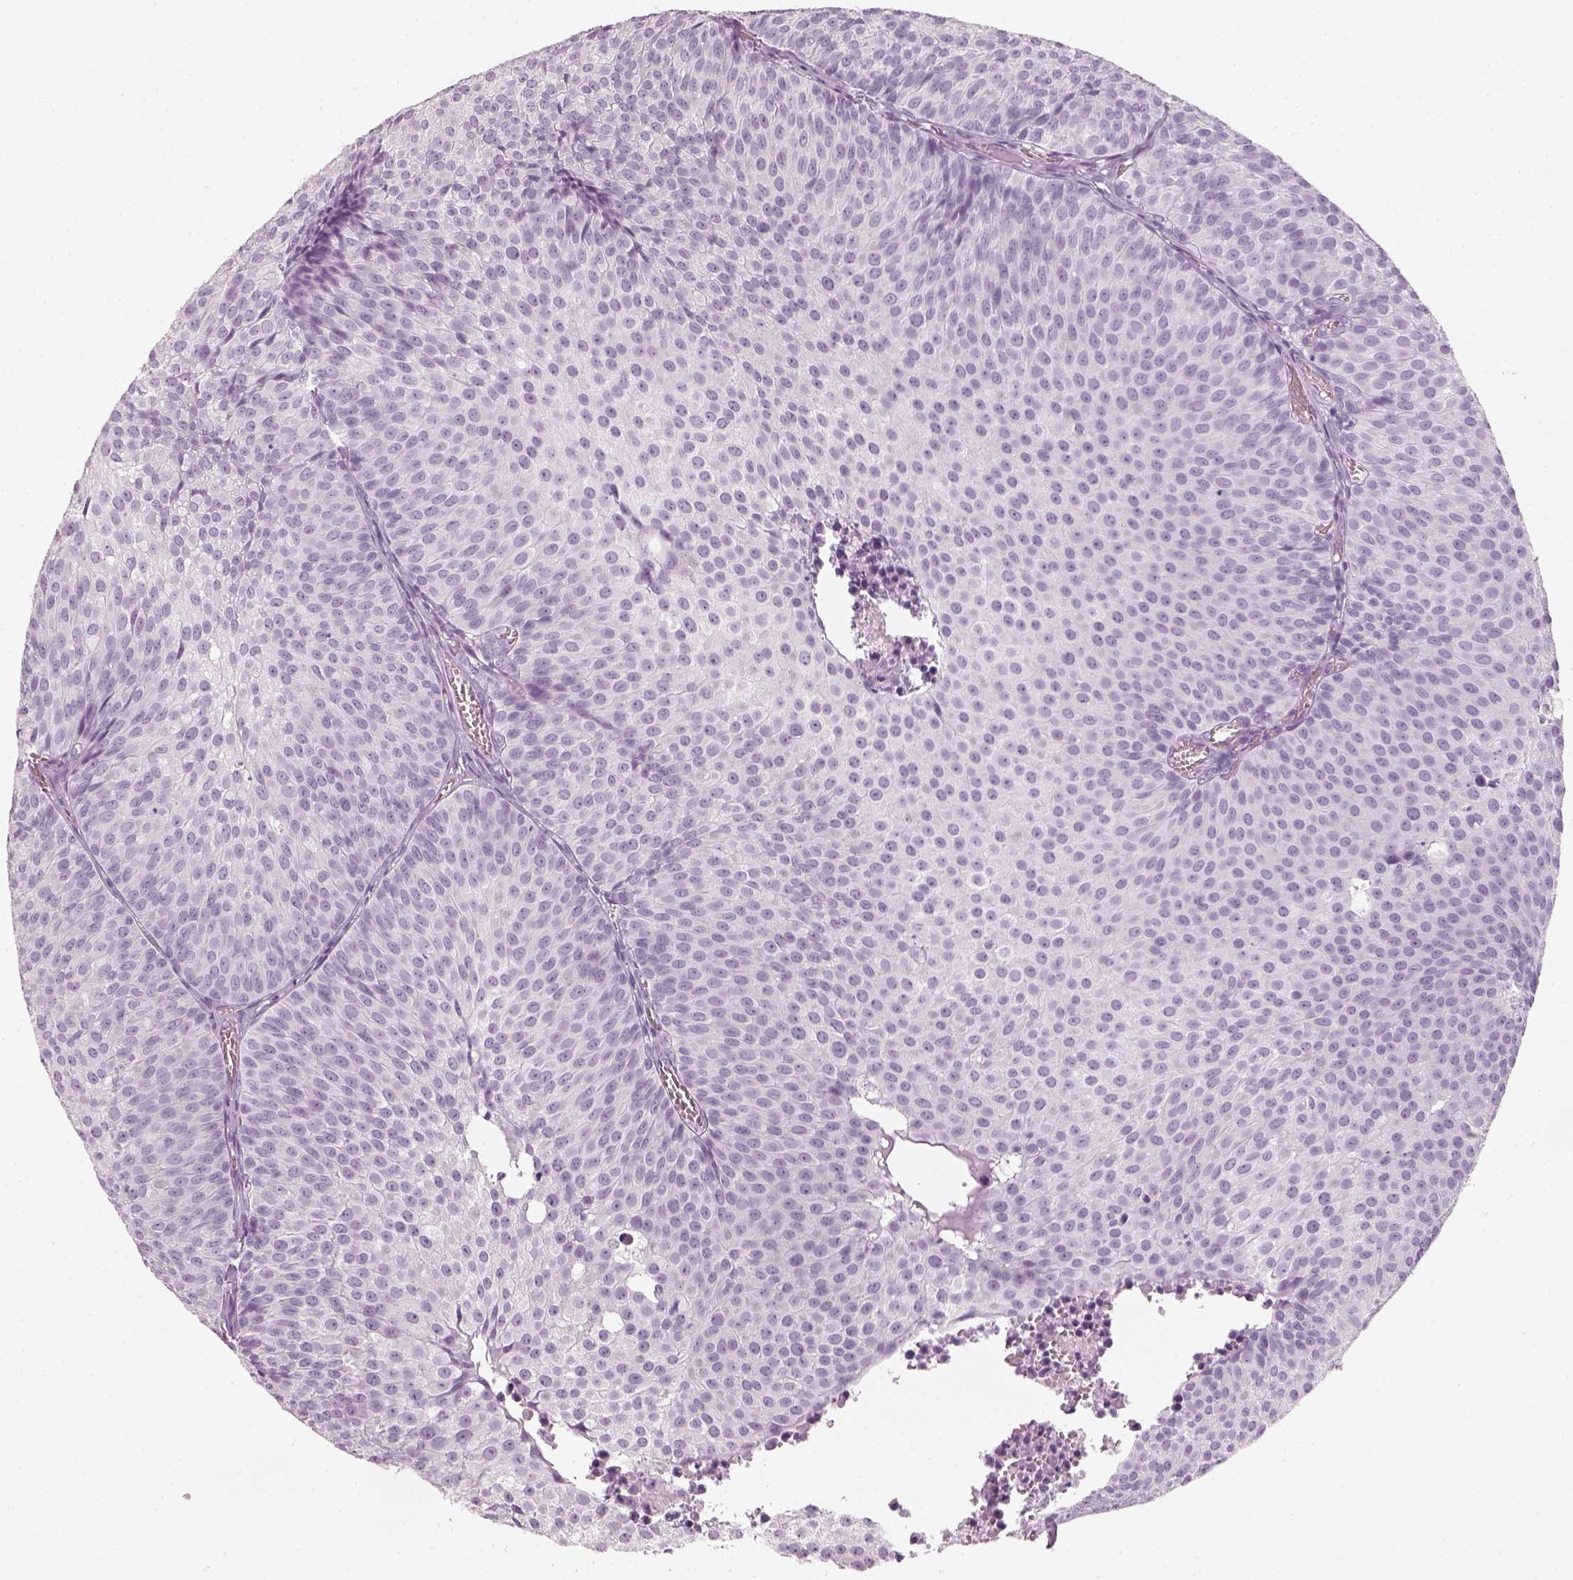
{"staining": {"intensity": "negative", "quantity": "none", "location": "none"}, "tissue": "urothelial cancer", "cell_type": "Tumor cells", "image_type": "cancer", "snomed": [{"axis": "morphology", "description": "Urothelial carcinoma, Low grade"}, {"axis": "topography", "description": "Urinary bladder"}], "caption": "IHC micrograph of human urothelial carcinoma (low-grade) stained for a protein (brown), which shows no positivity in tumor cells. (DAB (3,3'-diaminobenzidine) immunohistochemistry (IHC) with hematoxylin counter stain).", "gene": "CRYAA", "patient": {"sex": "male", "age": 63}}